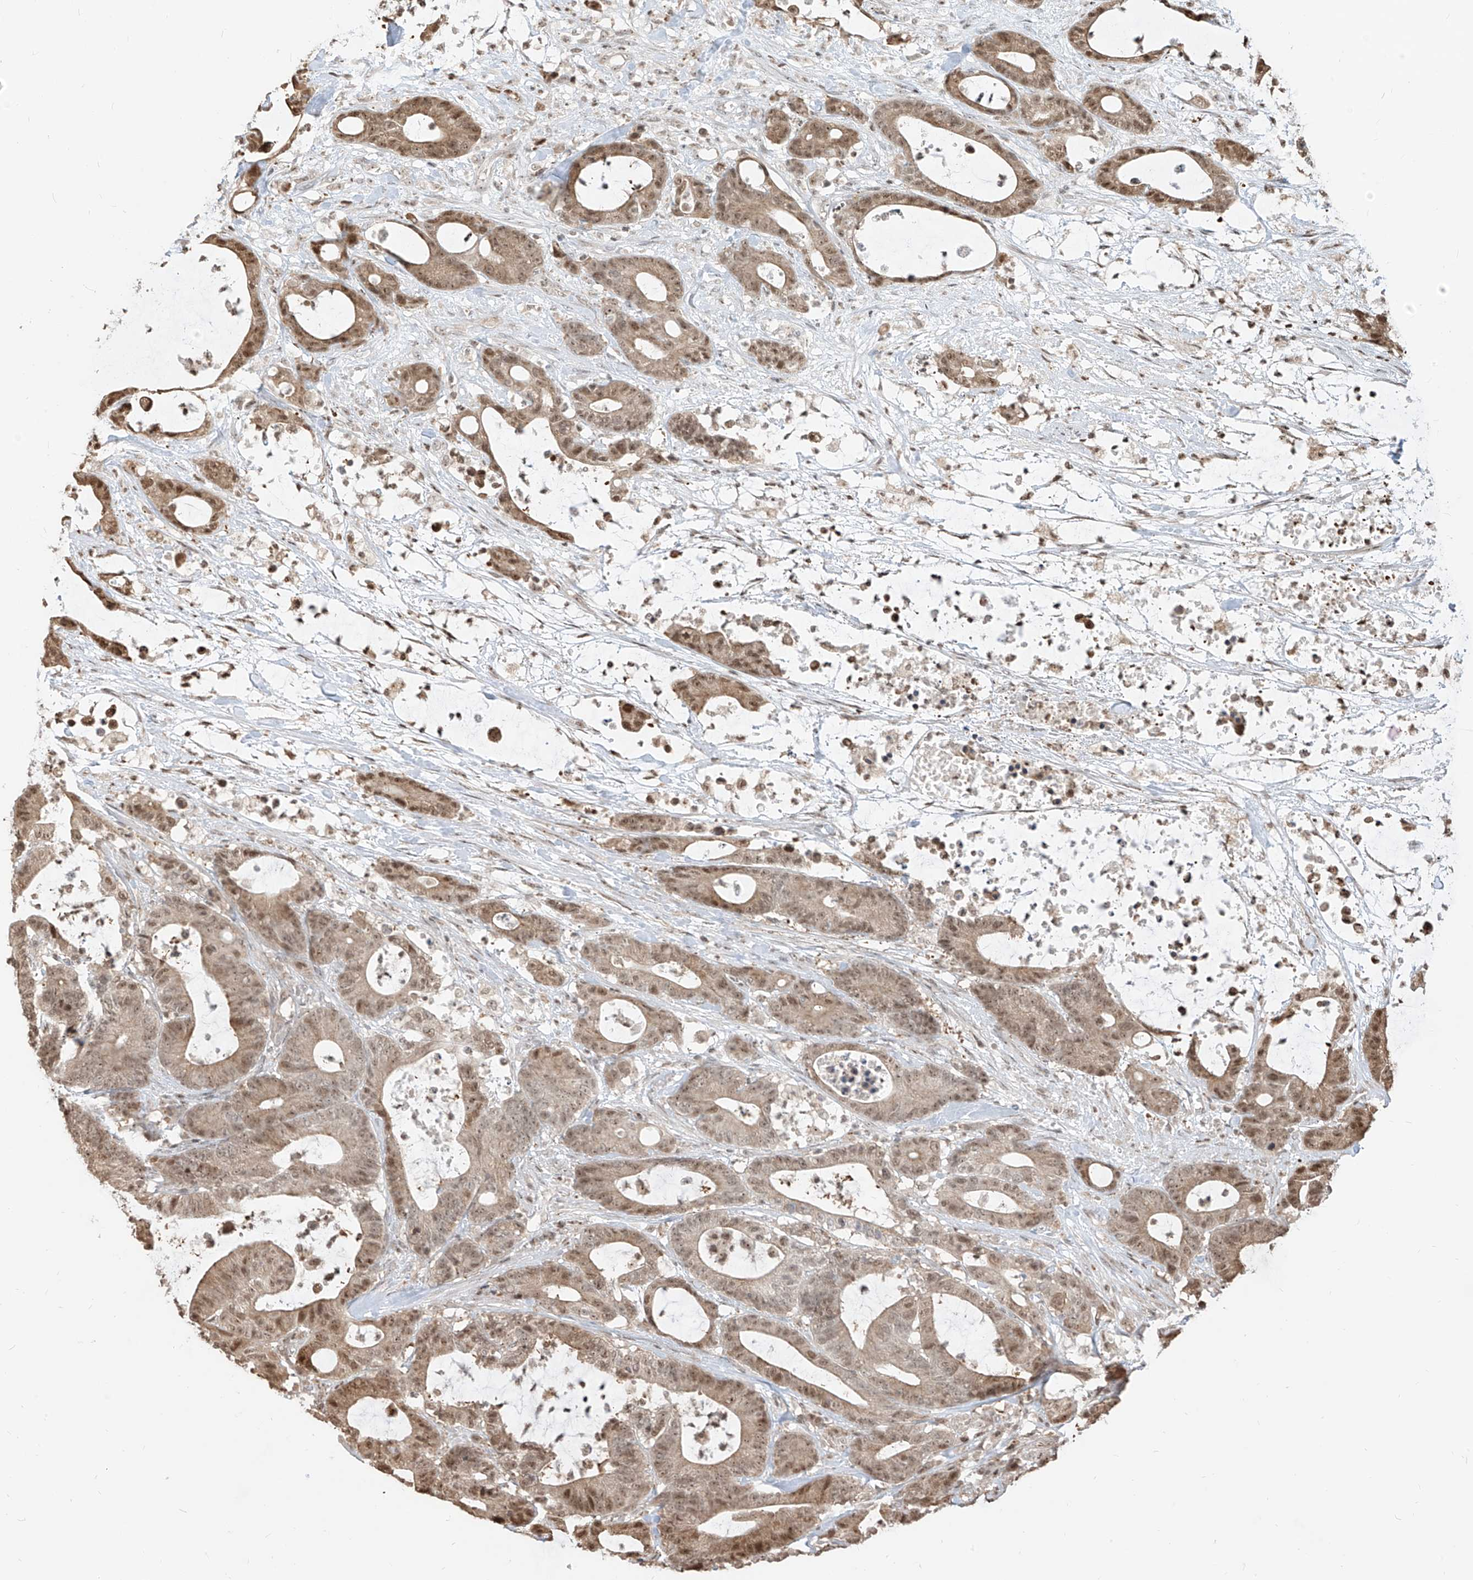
{"staining": {"intensity": "moderate", "quantity": ">75%", "location": "cytoplasmic/membranous,nuclear"}, "tissue": "colorectal cancer", "cell_type": "Tumor cells", "image_type": "cancer", "snomed": [{"axis": "morphology", "description": "Adenocarcinoma, NOS"}, {"axis": "topography", "description": "Colon"}], "caption": "Immunohistochemical staining of colorectal cancer (adenocarcinoma) displays moderate cytoplasmic/membranous and nuclear protein staining in about >75% of tumor cells.", "gene": "VMP1", "patient": {"sex": "female", "age": 84}}